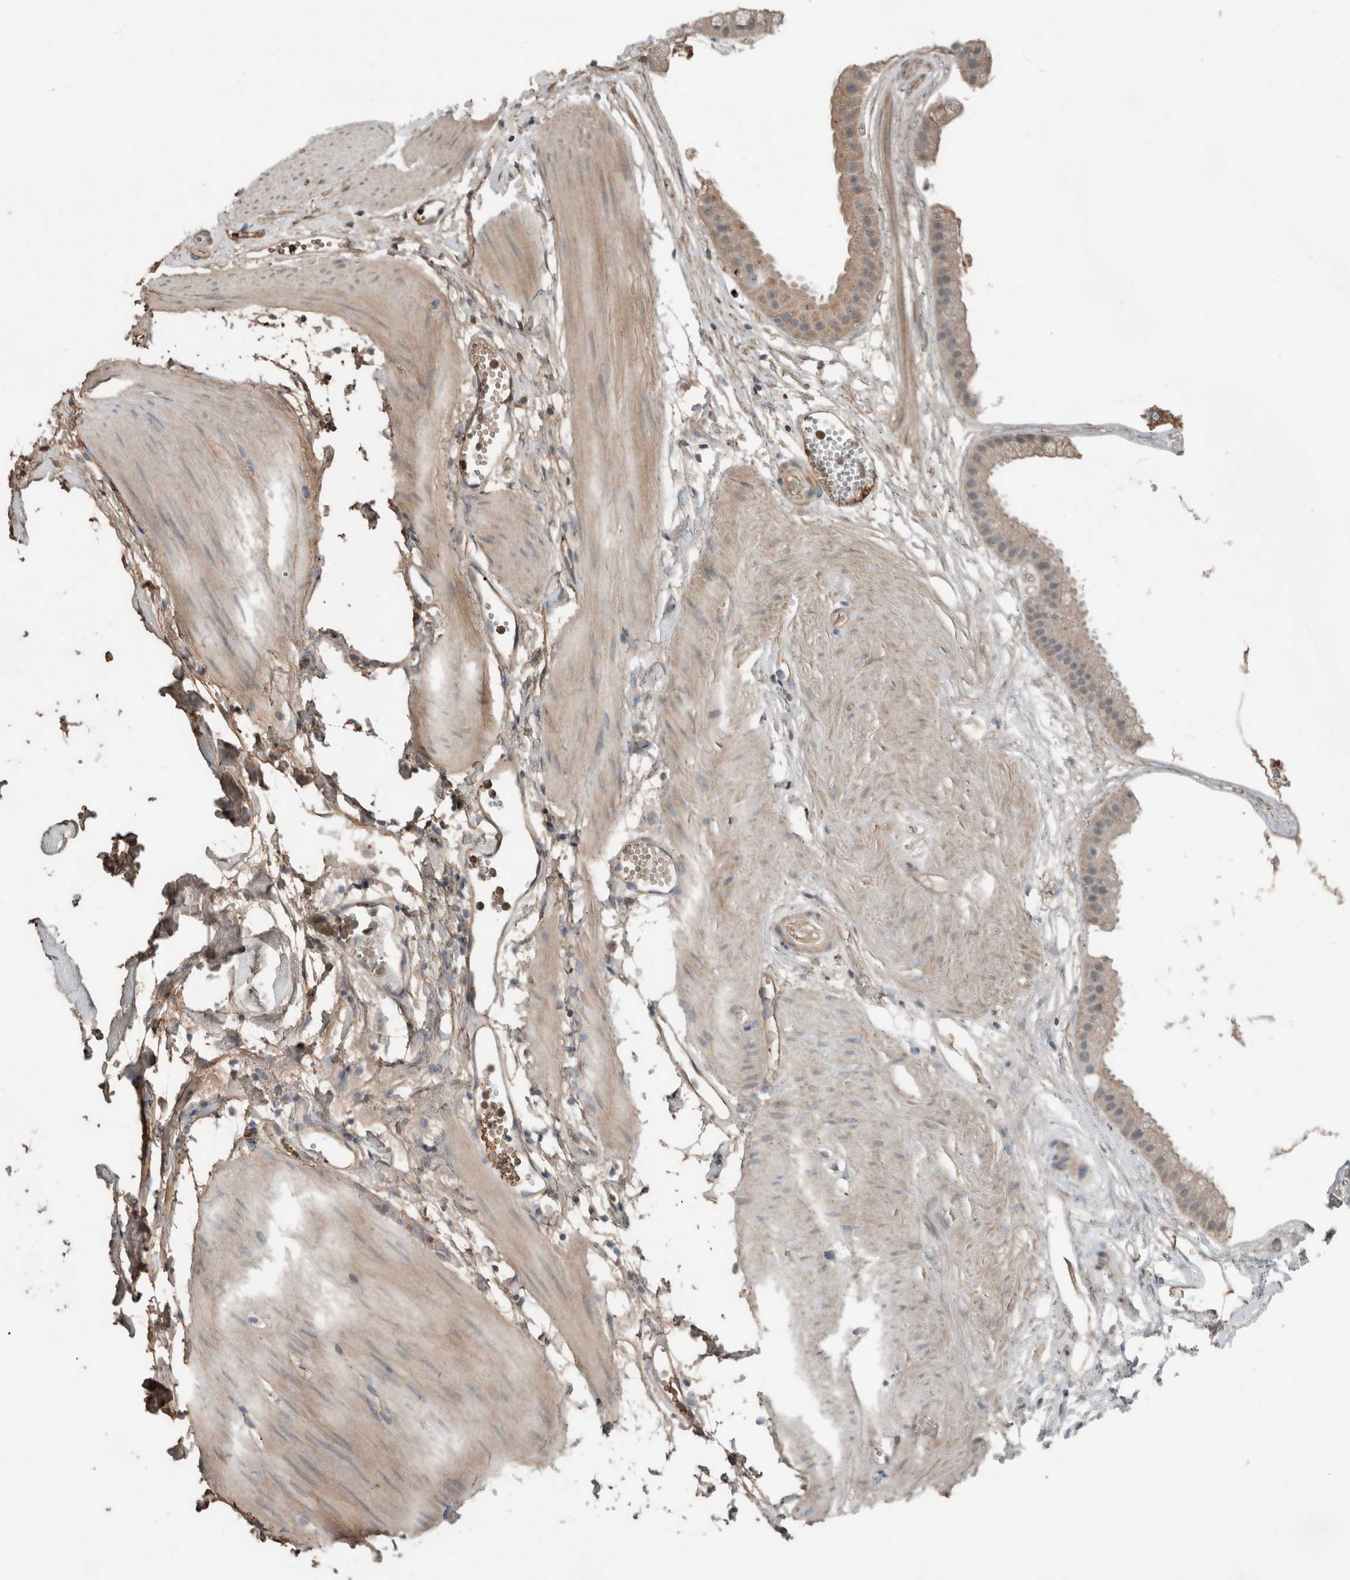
{"staining": {"intensity": "moderate", "quantity": "25%-75%", "location": "cytoplasmic/membranous"}, "tissue": "gallbladder", "cell_type": "Glandular cells", "image_type": "normal", "snomed": [{"axis": "morphology", "description": "Normal tissue, NOS"}, {"axis": "topography", "description": "Gallbladder"}], "caption": "Benign gallbladder demonstrates moderate cytoplasmic/membranous staining in approximately 25%-75% of glandular cells.", "gene": "USP34", "patient": {"sex": "female", "age": 64}}